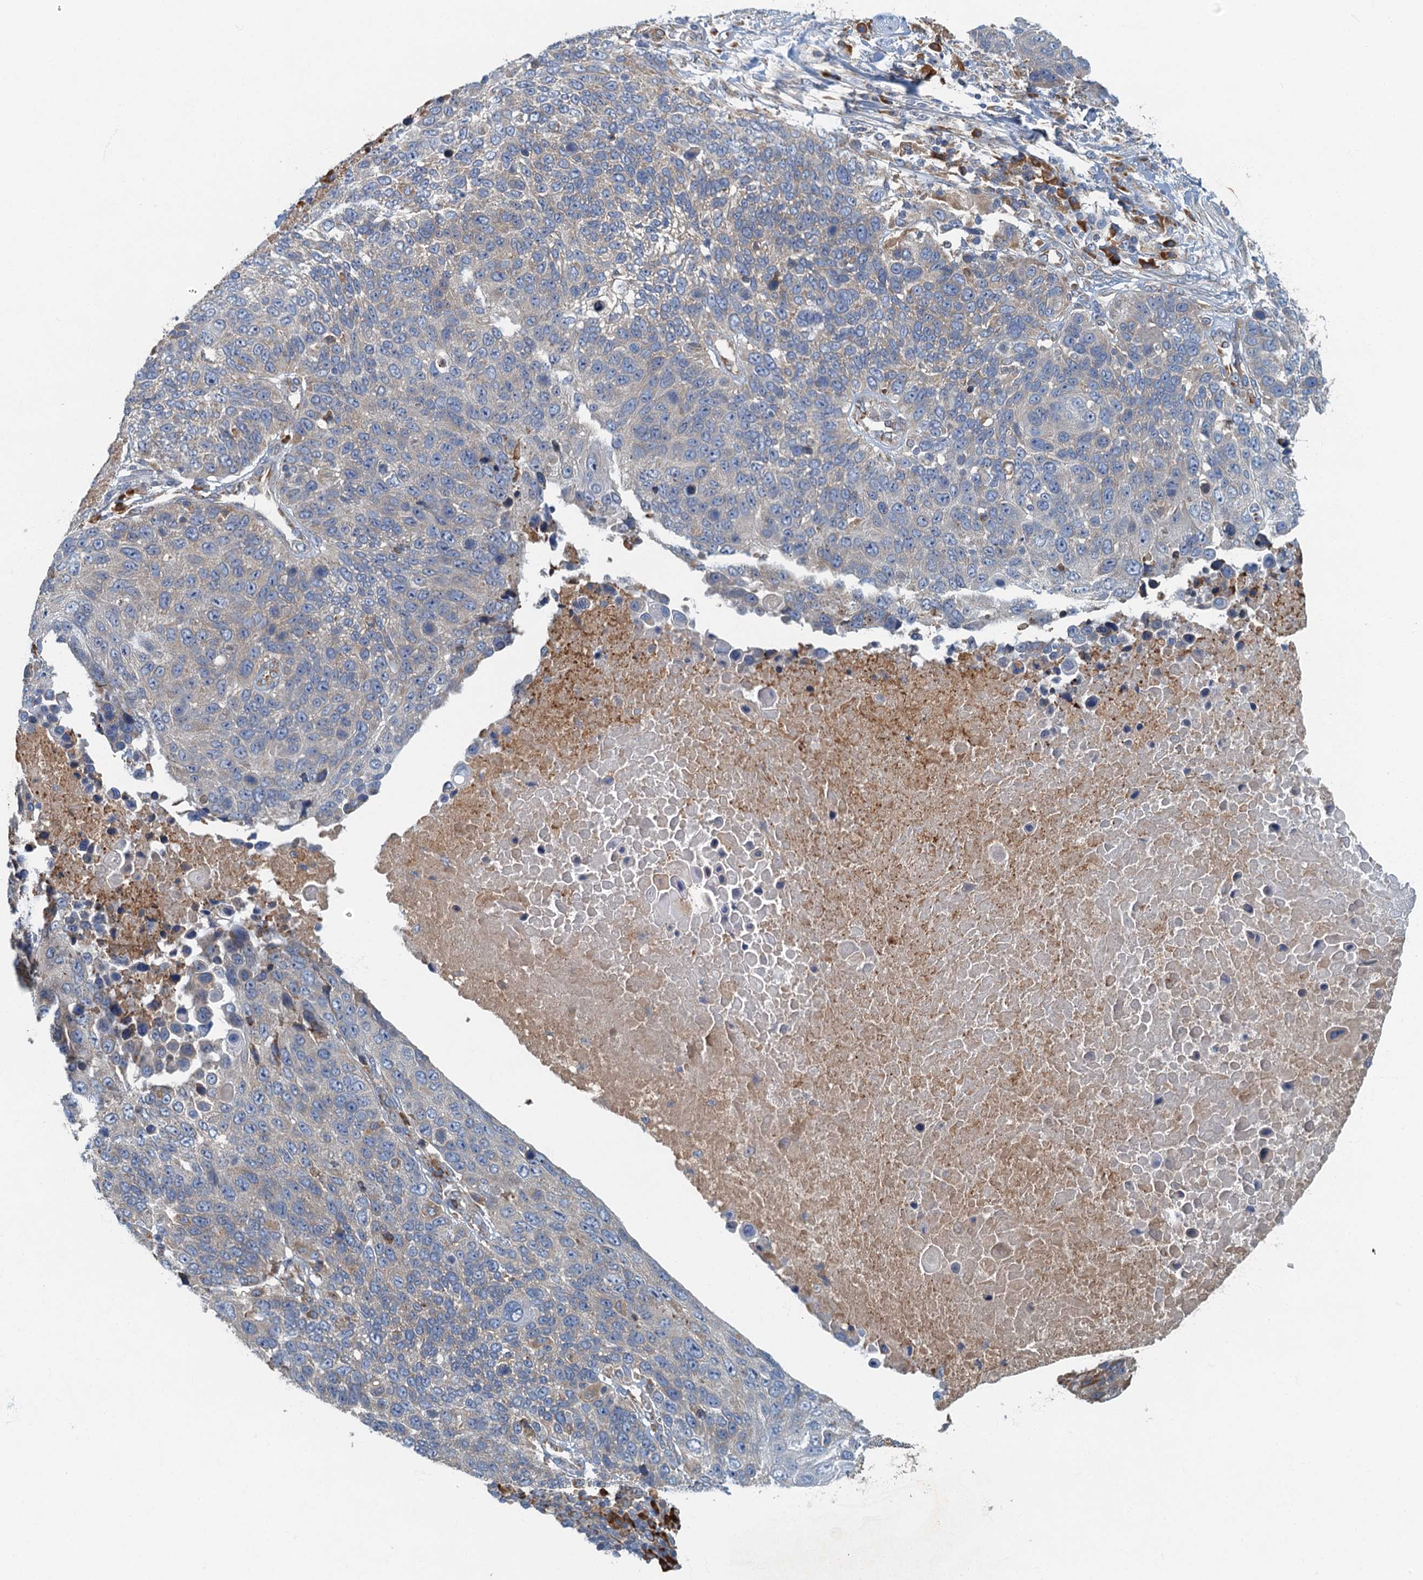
{"staining": {"intensity": "weak", "quantity": "<25%", "location": "cytoplasmic/membranous"}, "tissue": "lung cancer", "cell_type": "Tumor cells", "image_type": "cancer", "snomed": [{"axis": "morphology", "description": "Normal tissue, NOS"}, {"axis": "morphology", "description": "Squamous cell carcinoma, NOS"}, {"axis": "topography", "description": "Lymph node"}, {"axis": "topography", "description": "Lung"}], "caption": "Immunohistochemical staining of lung cancer exhibits no significant positivity in tumor cells. (DAB (3,3'-diaminobenzidine) immunohistochemistry (IHC) with hematoxylin counter stain).", "gene": "SPDYC", "patient": {"sex": "male", "age": 66}}